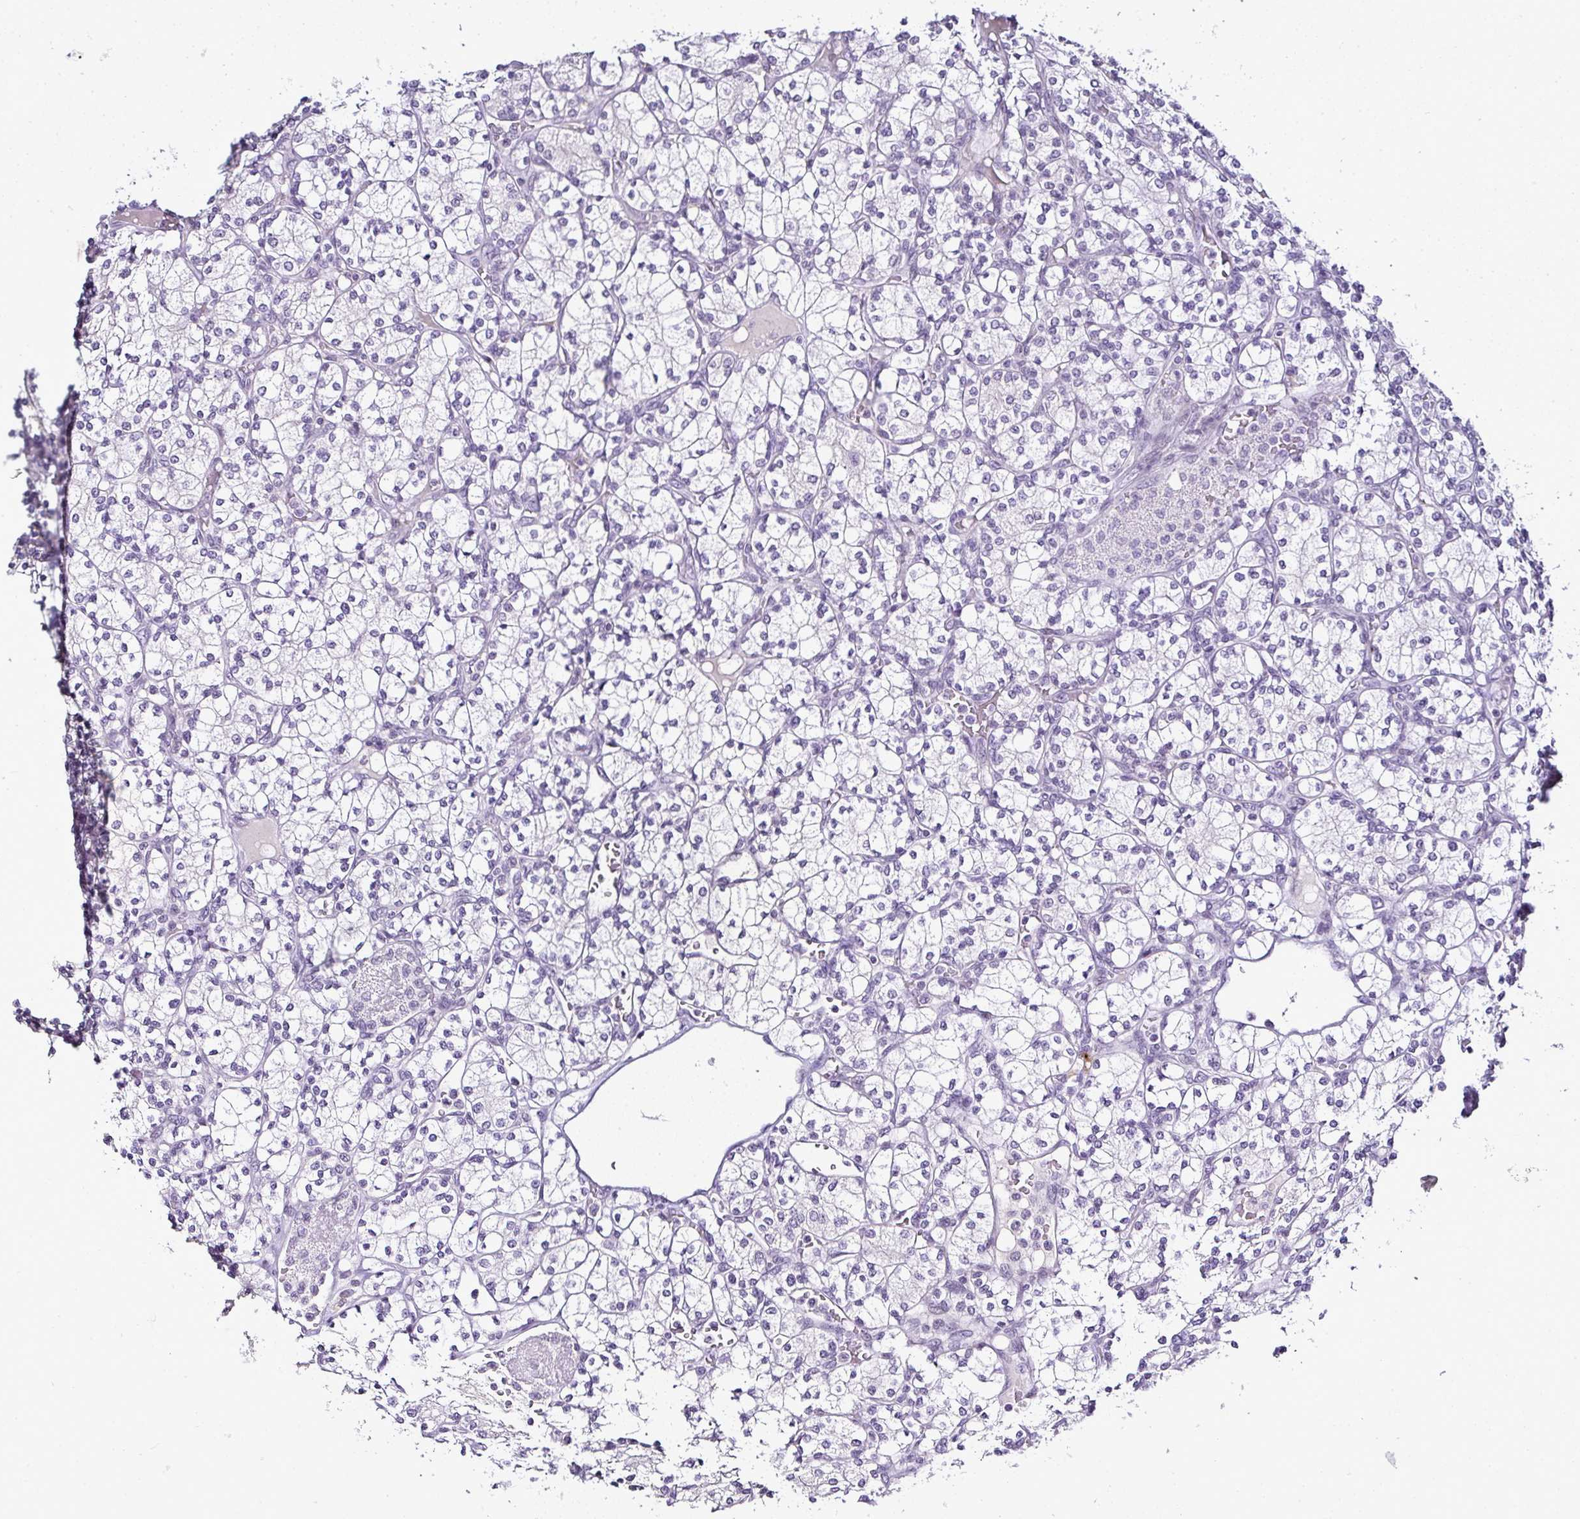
{"staining": {"intensity": "negative", "quantity": "none", "location": "none"}, "tissue": "renal cancer", "cell_type": "Tumor cells", "image_type": "cancer", "snomed": [{"axis": "morphology", "description": "Adenocarcinoma, NOS"}, {"axis": "topography", "description": "Kidney"}], "caption": "Immunohistochemical staining of human renal adenocarcinoma shows no significant positivity in tumor cells.", "gene": "SERPINB3", "patient": {"sex": "male", "age": 77}}